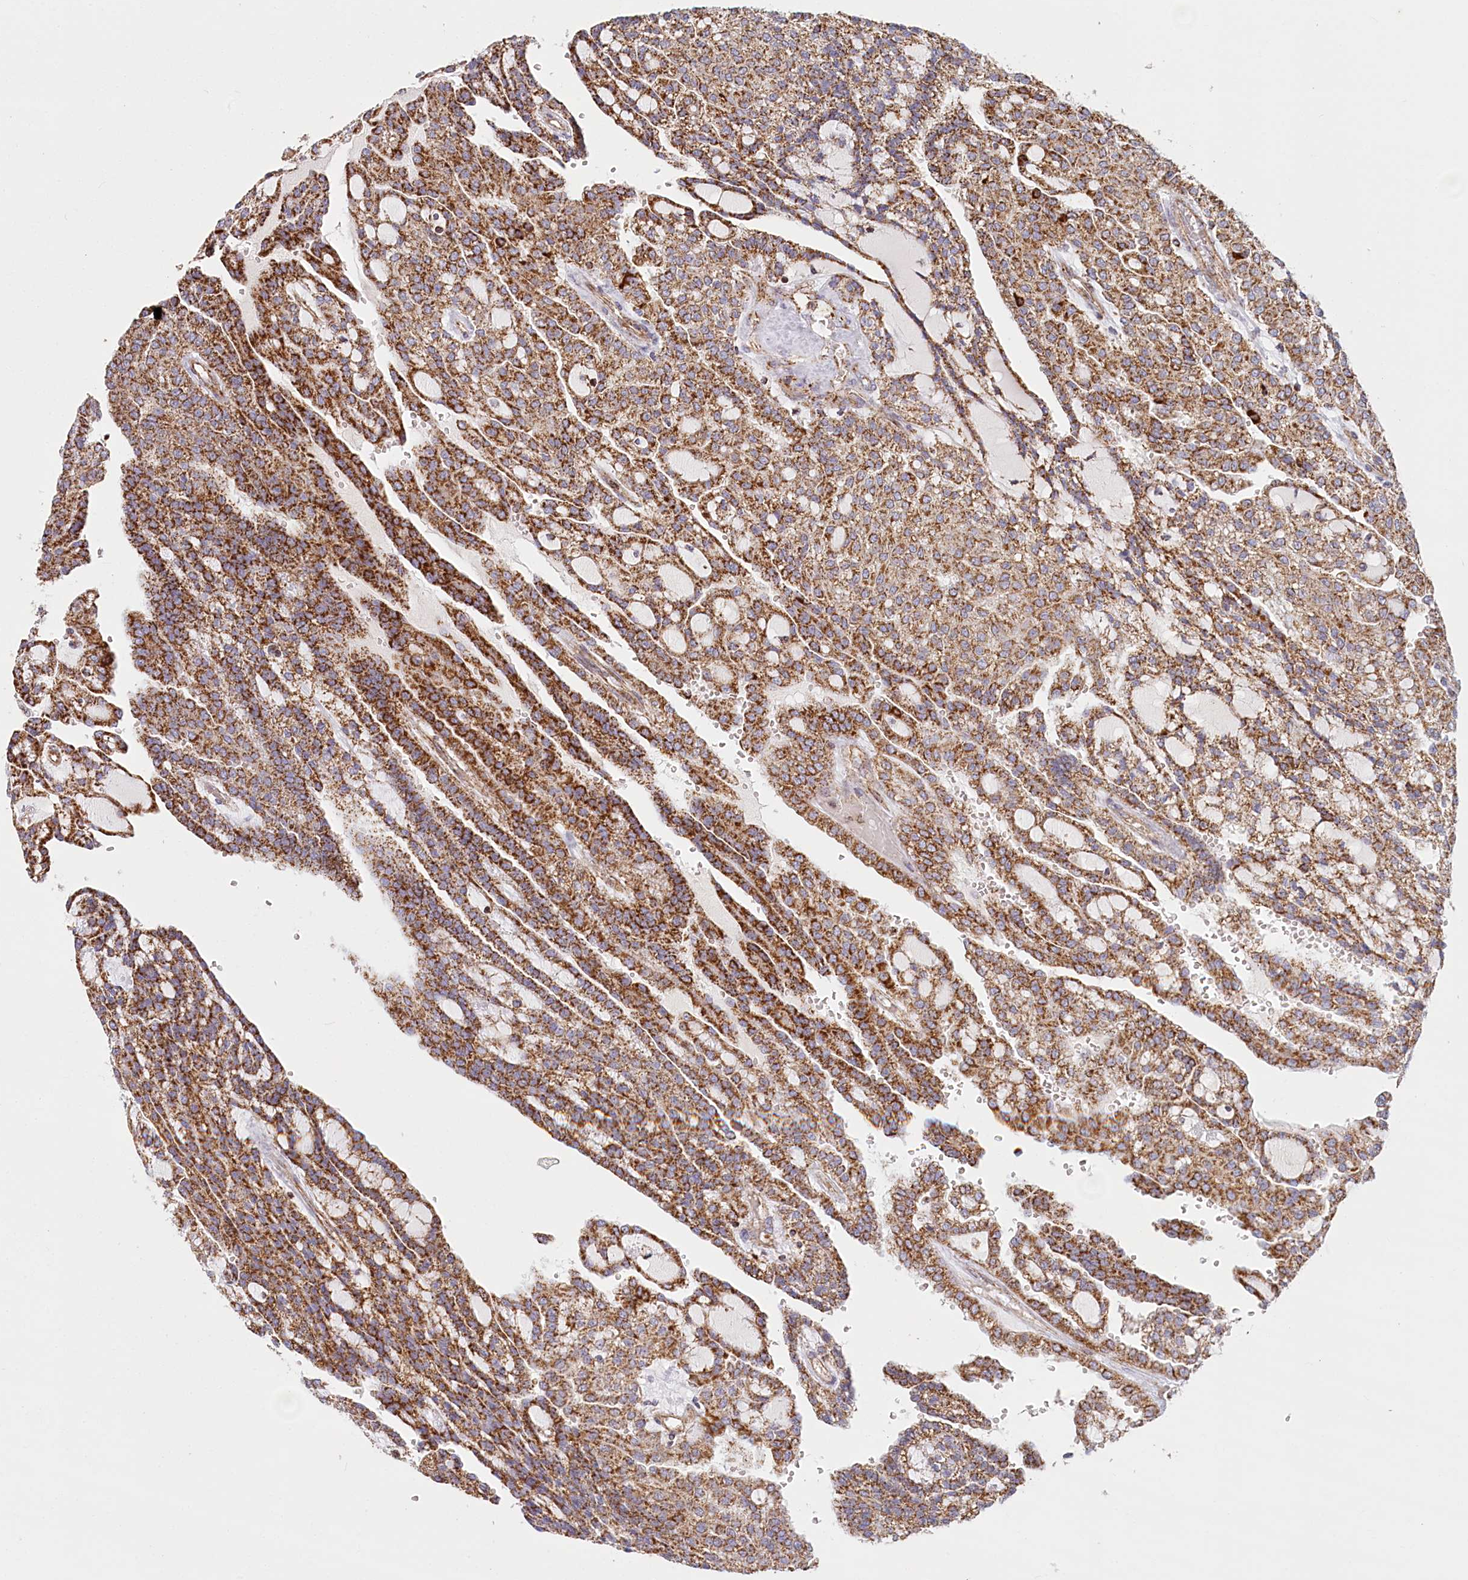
{"staining": {"intensity": "strong", "quantity": ">75%", "location": "cytoplasmic/membranous"}, "tissue": "renal cancer", "cell_type": "Tumor cells", "image_type": "cancer", "snomed": [{"axis": "morphology", "description": "Adenocarcinoma, NOS"}, {"axis": "topography", "description": "Kidney"}], "caption": "Immunohistochemistry (IHC) histopathology image of human renal cancer (adenocarcinoma) stained for a protein (brown), which reveals high levels of strong cytoplasmic/membranous staining in about >75% of tumor cells.", "gene": "UMPS", "patient": {"sex": "male", "age": 63}}